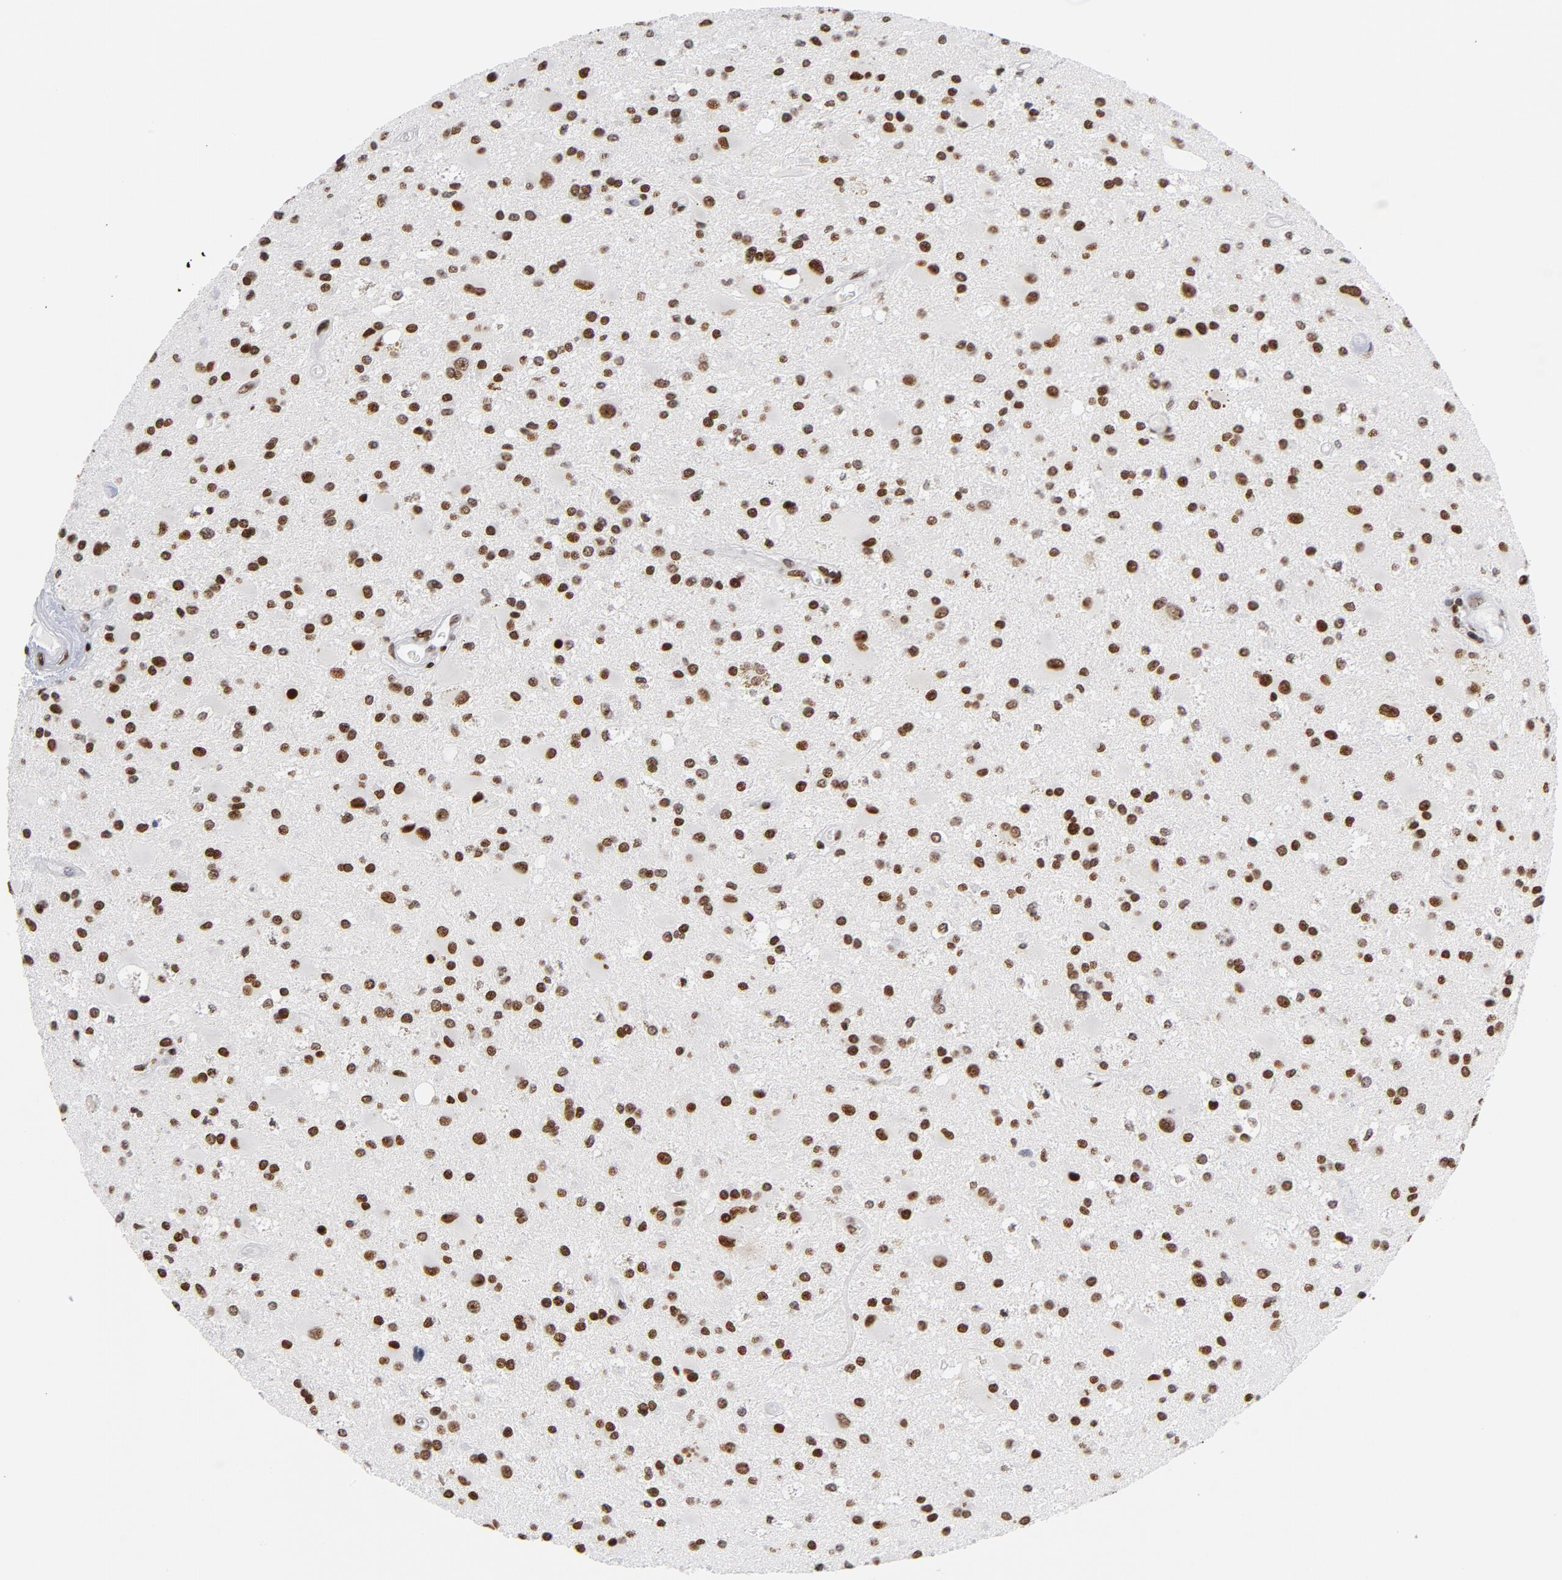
{"staining": {"intensity": "strong", "quantity": ">75%", "location": "nuclear"}, "tissue": "glioma", "cell_type": "Tumor cells", "image_type": "cancer", "snomed": [{"axis": "morphology", "description": "Glioma, malignant, Low grade"}, {"axis": "topography", "description": "Brain"}], "caption": "Glioma stained for a protein shows strong nuclear positivity in tumor cells.", "gene": "TOP2B", "patient": {"sex": "male", "age": 58}}